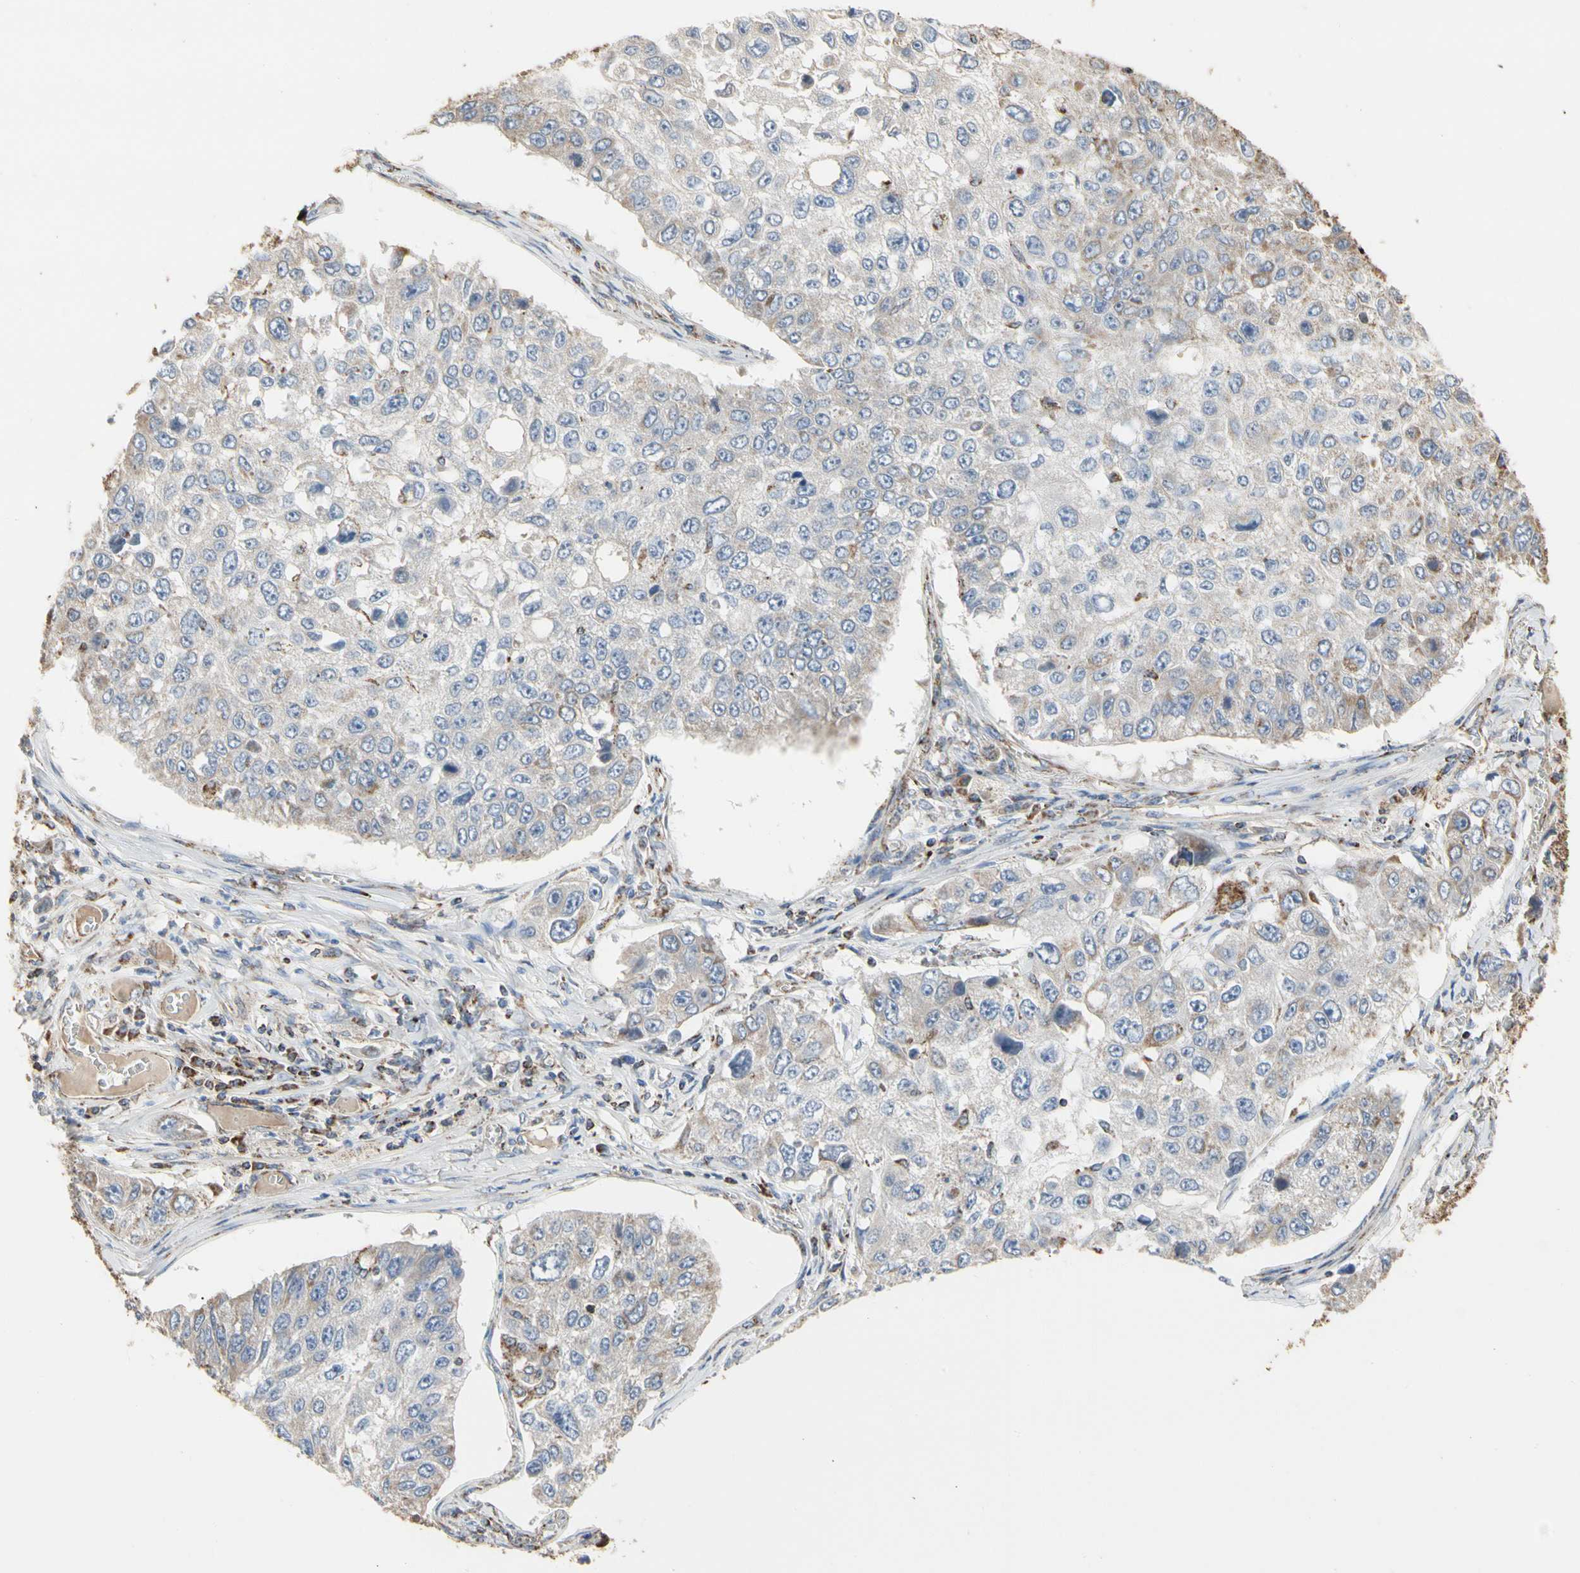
{"staining": {"intensity": "negative", "quantity": "none", "location": "none"}, "tissue": "lung cancer", "cell_type": "Tumor cells", "image_type": "cancer", "snomed": [{"axis": "morphology", "description": "Squamous cell carcinoma, NOS"}, {"axis": "topography", "description": "Lung"}], "caption": "IHC micrograph of neoplastic tissue: lung squamous cell carcinoma stained with DAB reveals no significant protein expression in tumor cells. (IHC, brightfield microscopy, high magnification).", "gene": "TUBA1A", "patient": {"sex": "male", "age": 71}}